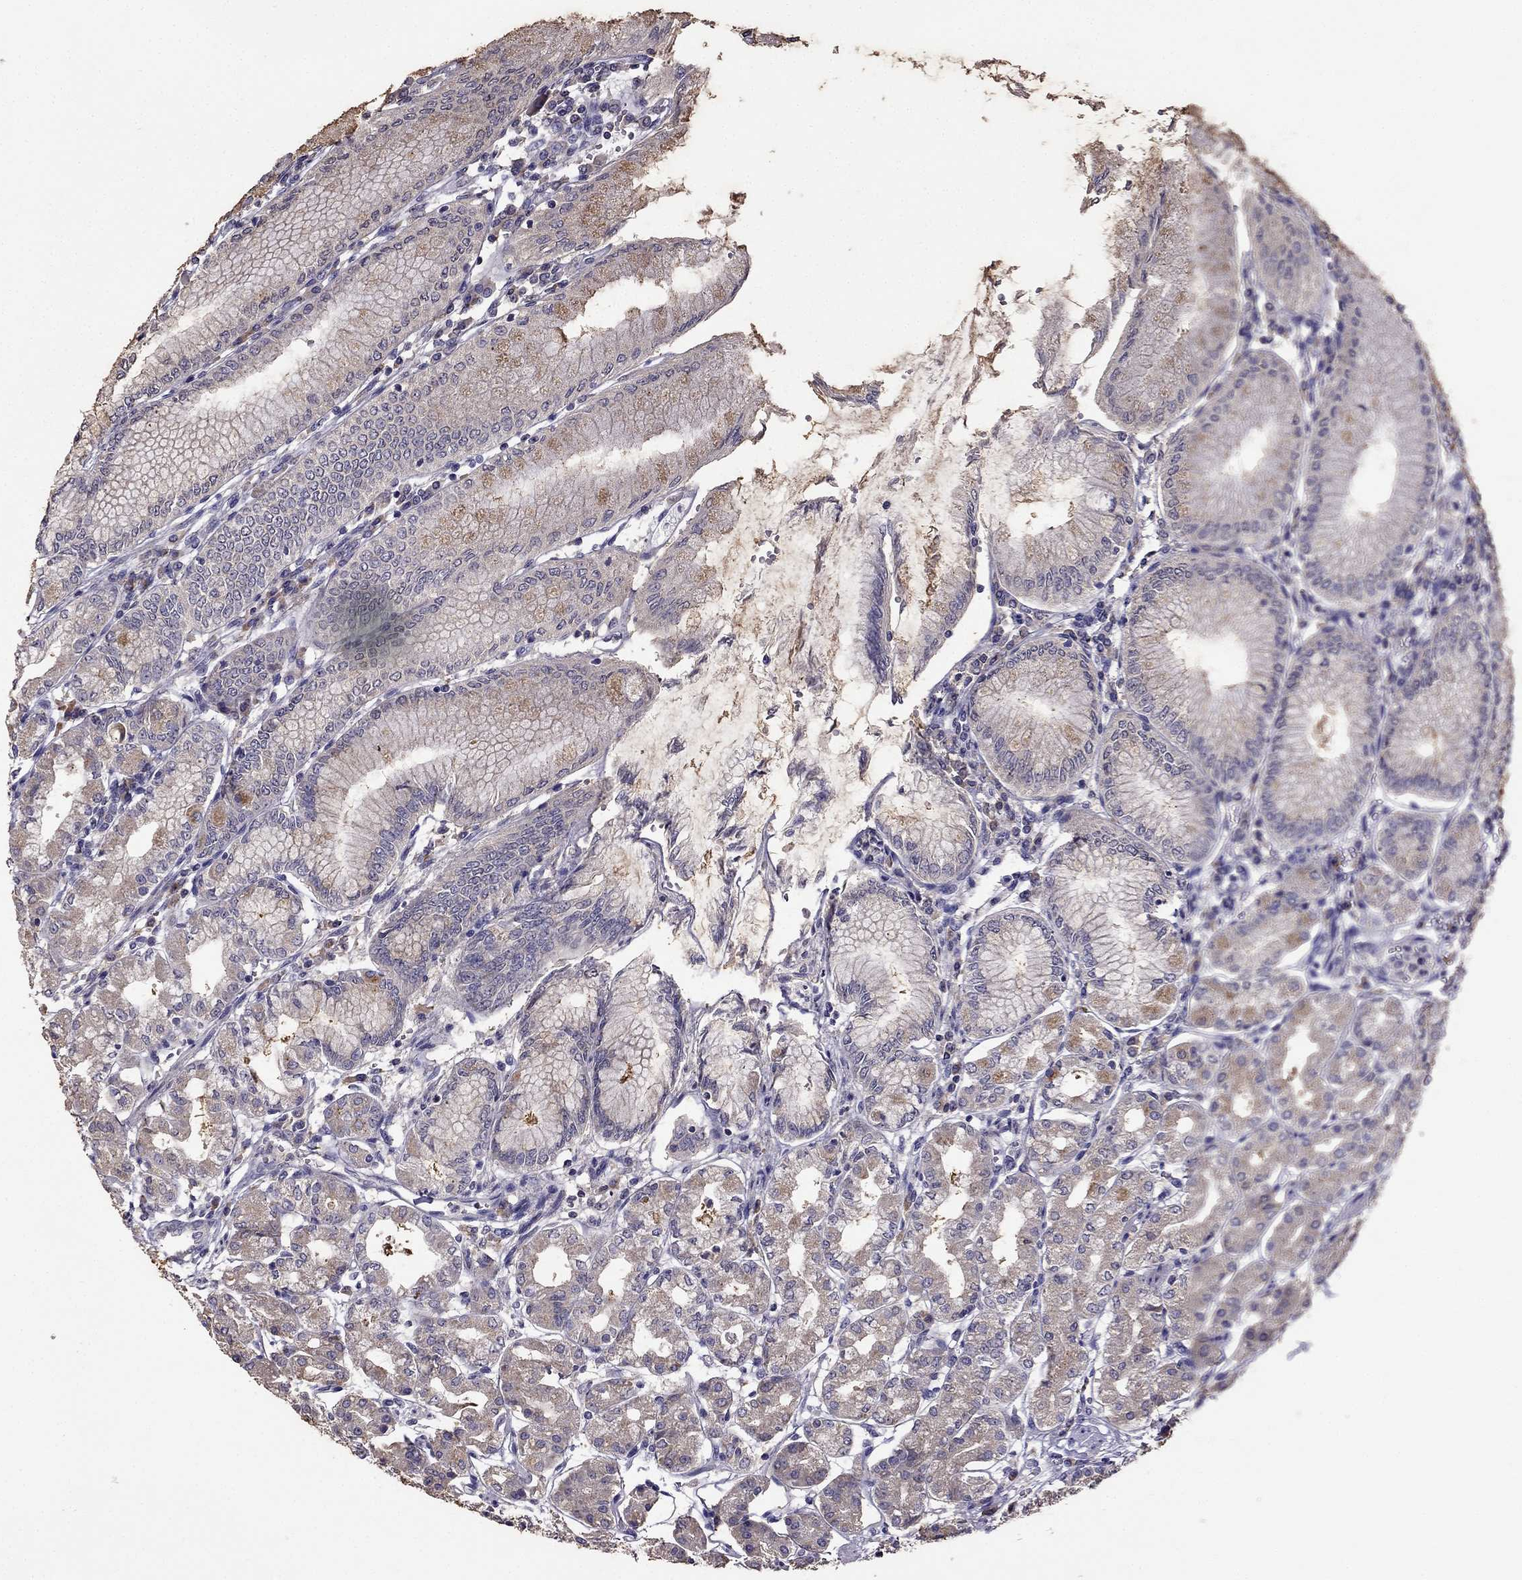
{"staining": {"intensity": "weak", "quantity": "<25%", "location": "cytoplasmic/membranous"}, "tissue": "stomach", "cell_type": "Glandular cells", "image_type": "normal", "snomed": [{"axis": "morphology", "description": "Normal tissue, NOS"}, {"axis": "topography", "description": "Skeletal muscle"}, {"axis": "topography", "description": "Stomach"}], "caption": "A histopathology image of stomach stained for a protein shows no brown staining in glandular cells. Nuclei are stained in blue.", "gene": "CDH9", "patient": {"sex": "female", "age": 57}}